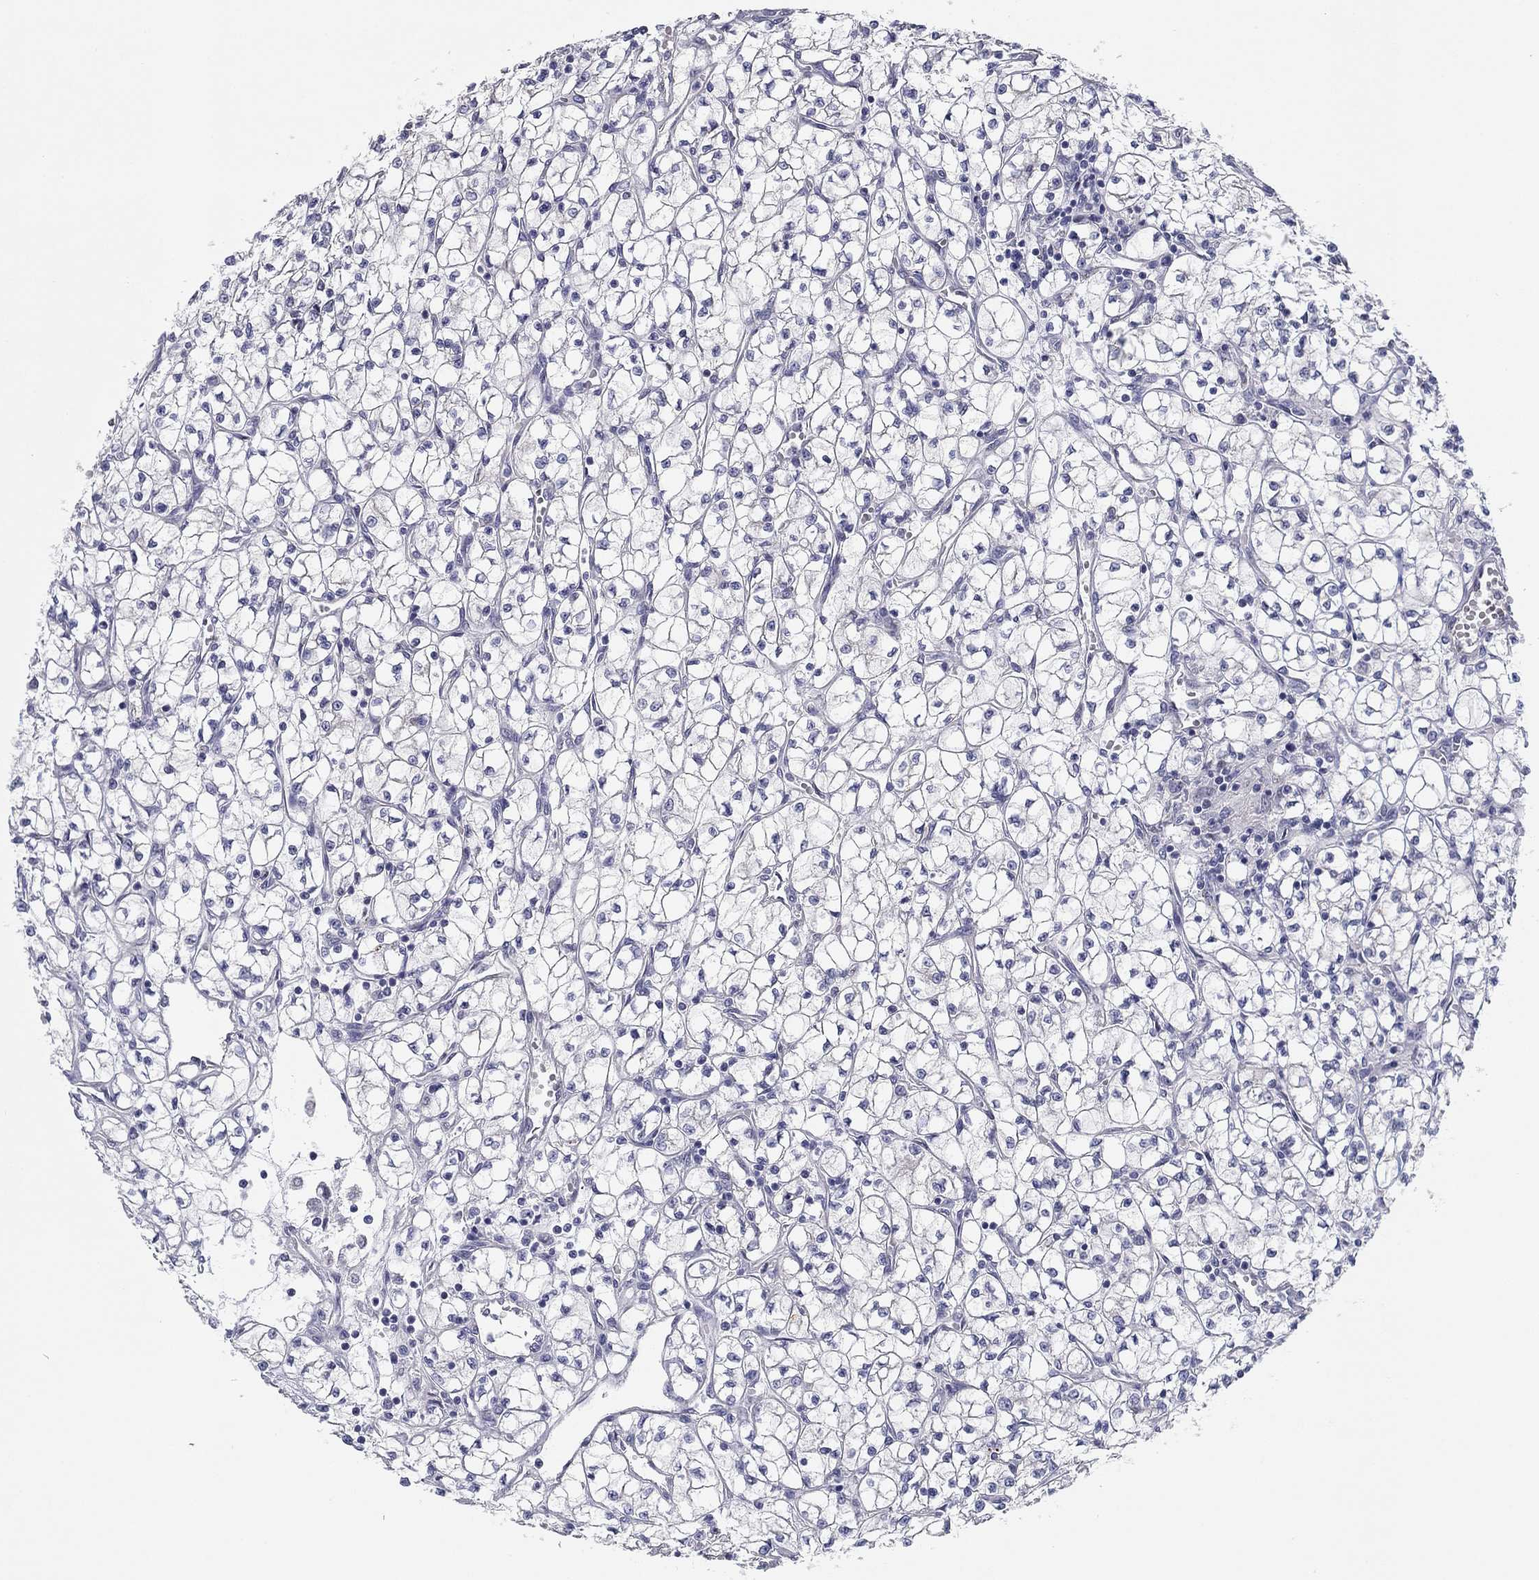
{"staining": {"intensity": "negative", "quantity": "none", "location": "none"}, "tissue": "renal cancer", "cell_type": "Tumor cells", "image_type": "cancer", "snomed": [{"axis": "morphology", "description": "Adenocarcinoma, NOS"}, {"axis": "topography", "description": "Kidney"}], "caption": "Photomicrograph shows no protein positivity in tumor cells of renal cancer (adenocarcinoma) tissue.", "gene": "SEPTIN3", "patient": {"sex": "female", "age": 64}}